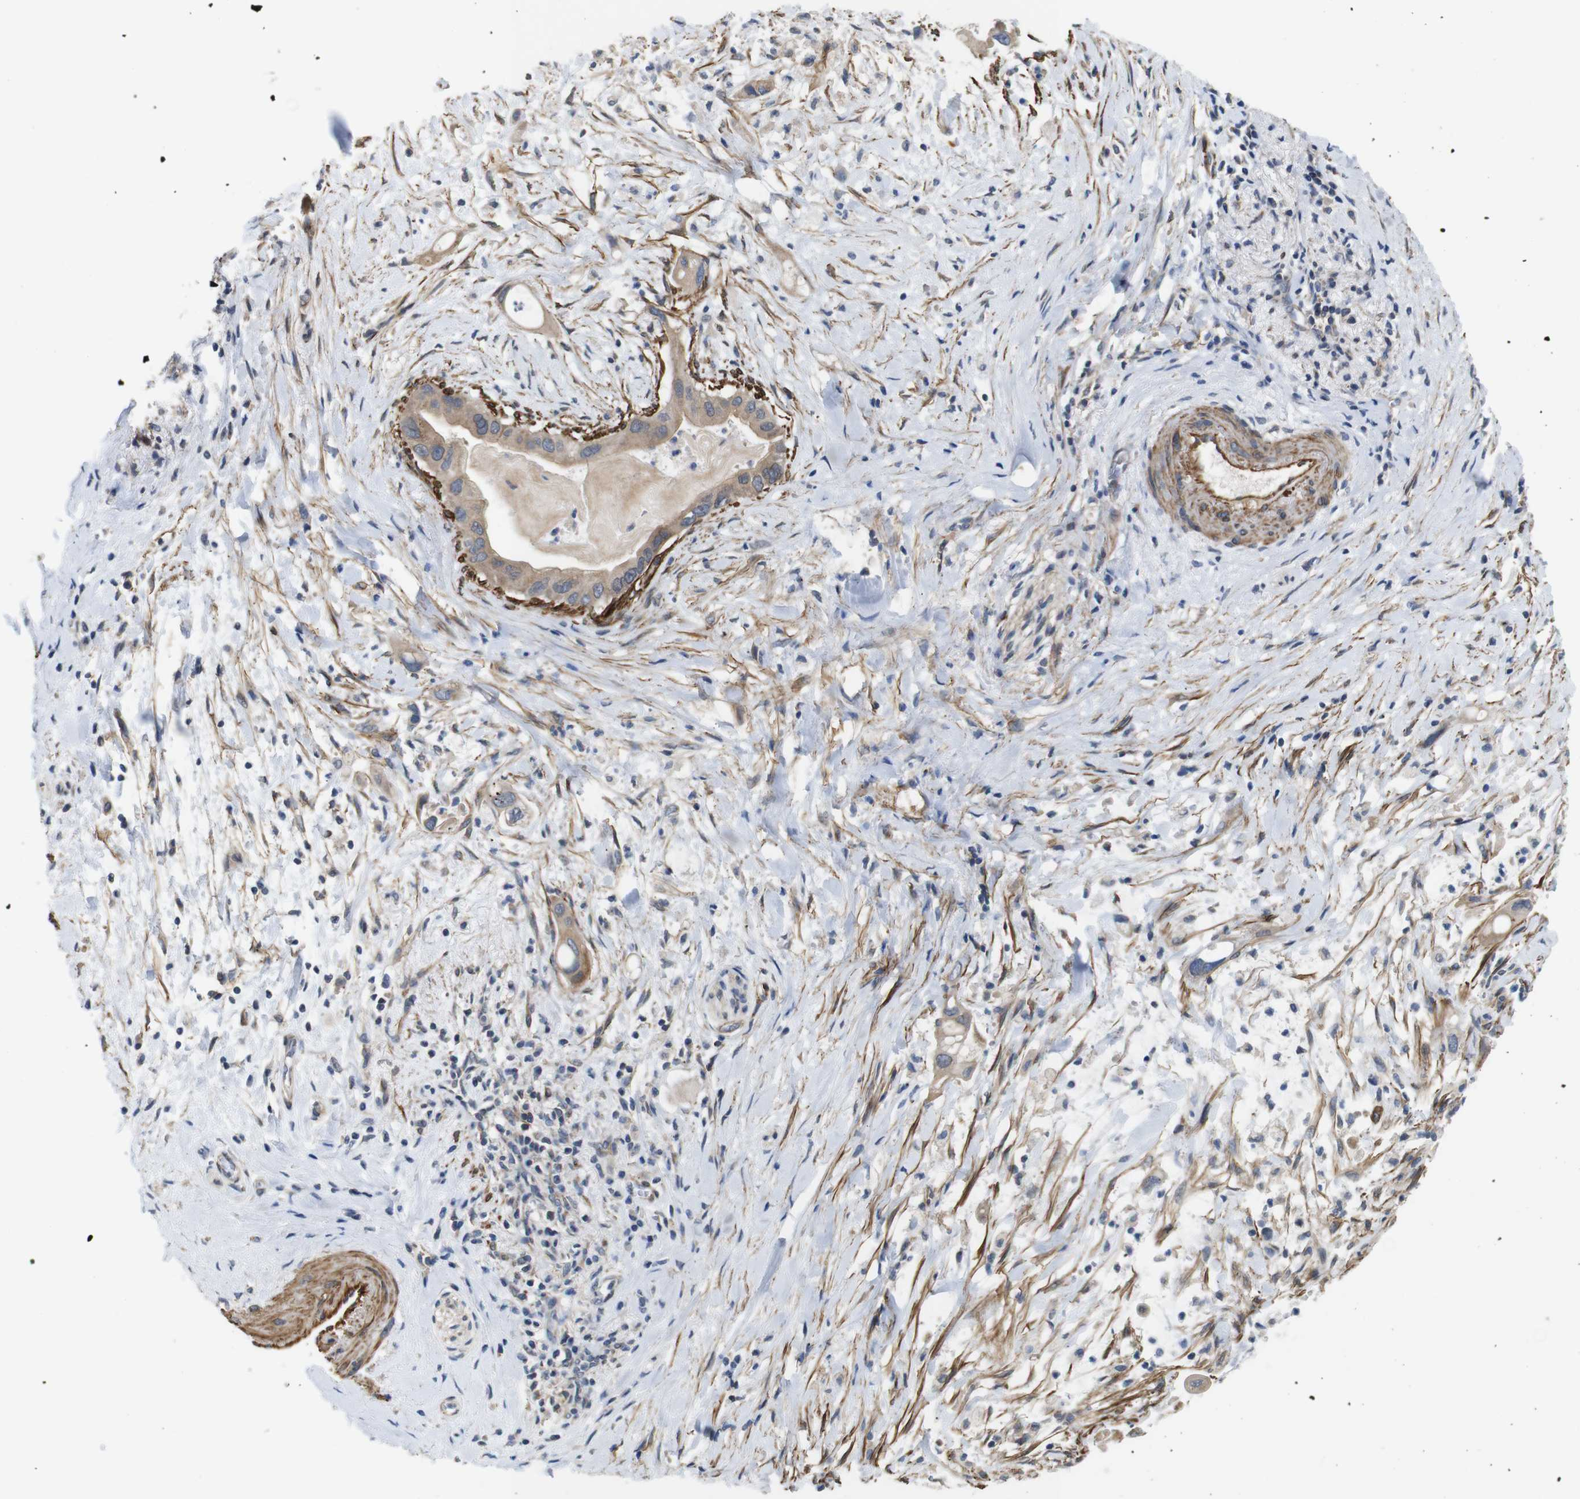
{"staining": {"intensity": "weak", "quantity": ">75%", "location": "cytoplasmic/membranous"}, "tissue": "pancreatic cancer", "cell_type": "Tumor cells", "image_type": "cancer", "snomed": [{"axis": "morphology", "description": "Adenocarcinoma, NOS"}, {"axis": "topography", "description": "Pancreas"}], "caption": "Human adenocarcinoma (pancreatic) stained with a brown dye reveals weak cytoplasmic/membranous positive positivity in about >75% of tumor cells.", "gene": "GGT7", "patient": {"sex": "male", "age": 55}}